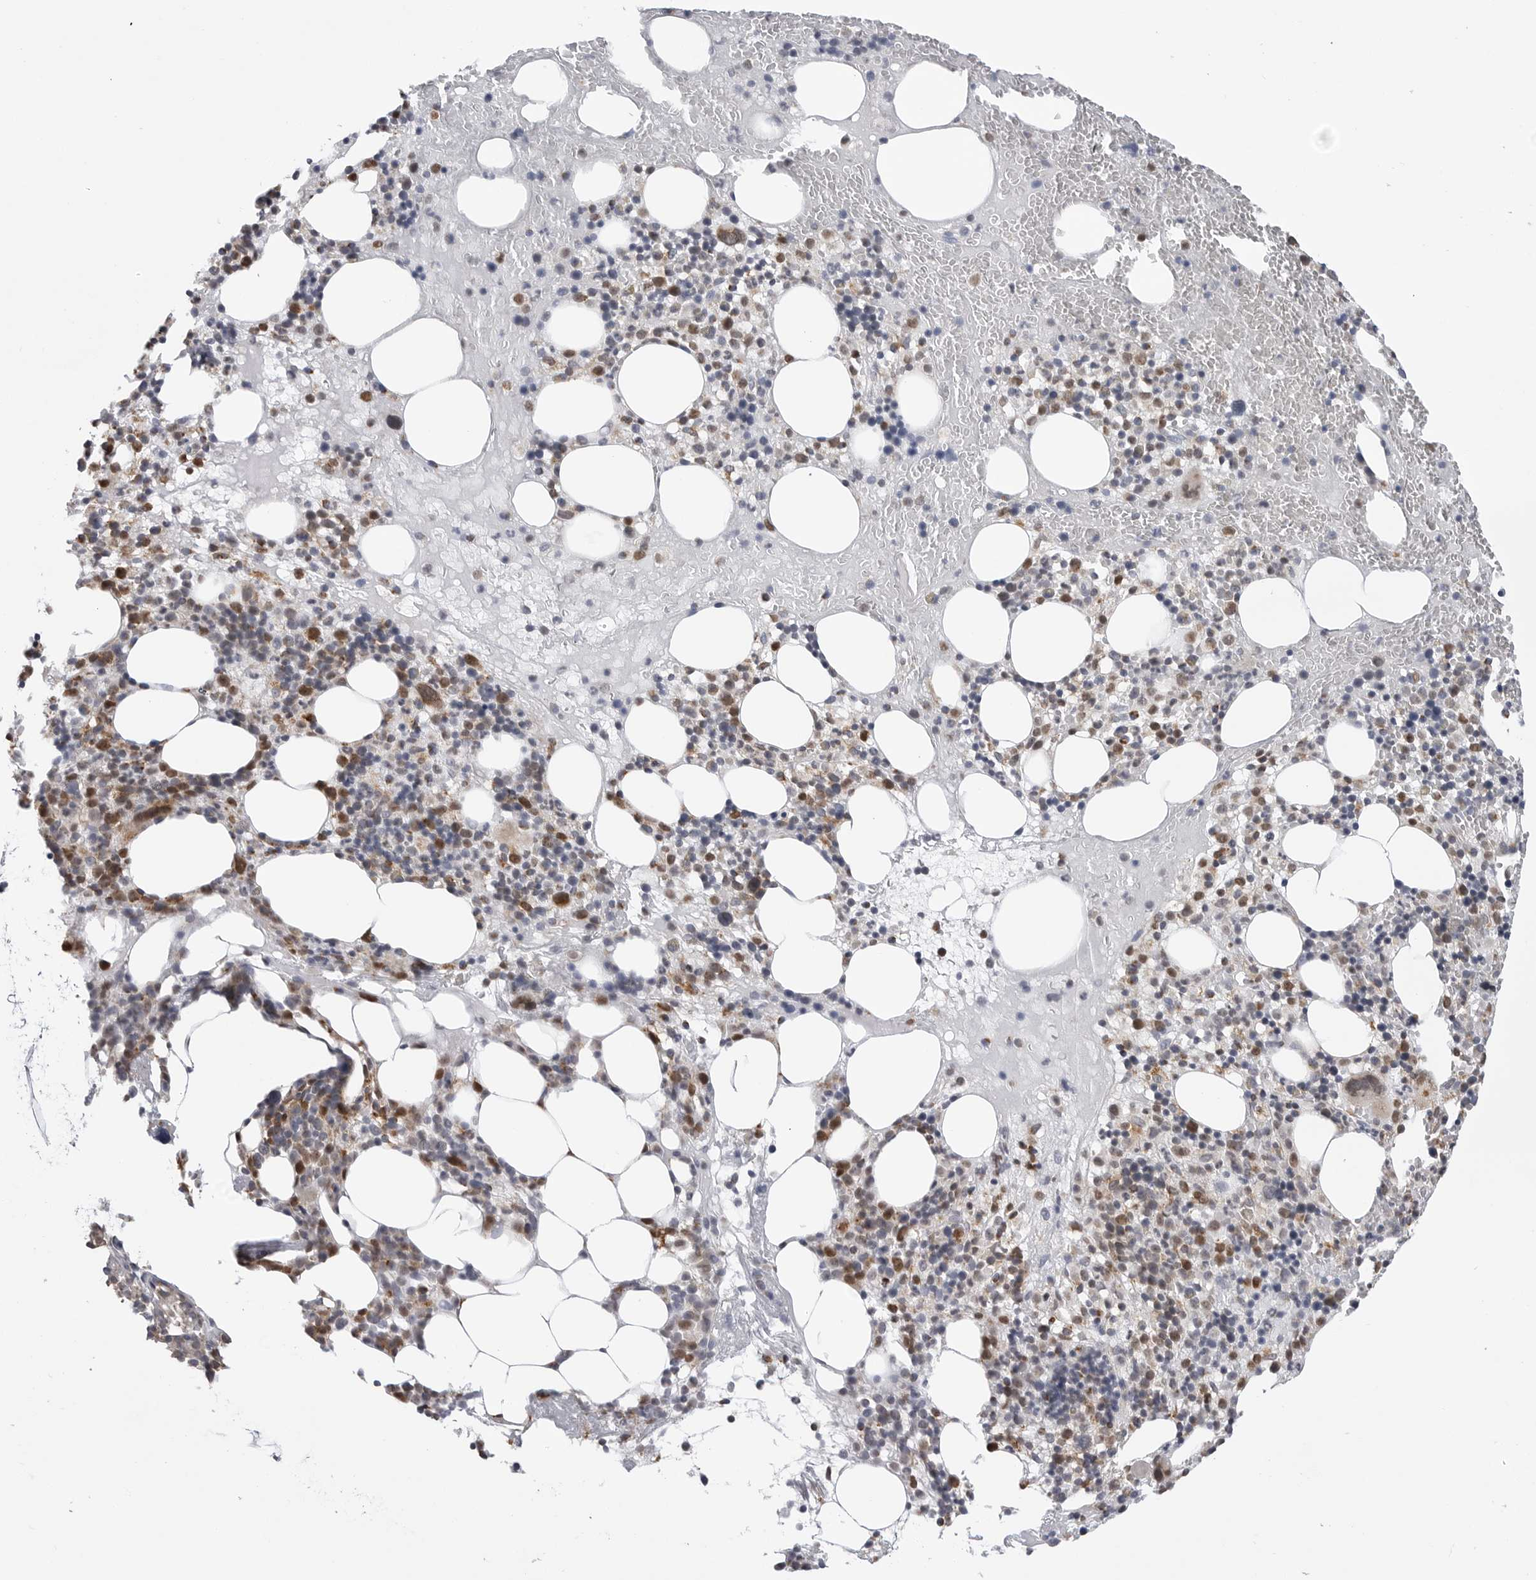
{"staining": {"intensity": "strong", "quantity": "<25%", "location": "cytoplasmic/membranous,nuclear"}, "tissue": "bone marrow", "cell_type": "Hematopoietic cells", "image_type": "normal", "snomed": [{"axis": "morphology", "description": "Normal tissue, NOS"}, {"axis": "morphology", "description": "Inflammation, NOS"}, {"axis": "topography", "description": "Bone marrow"}], "caption": "This is a photomicrograph of IHC staining of benign bone marrow, which shows strong expression in the cytoplasmic/membranous,nuclear of hematopoietic cells.", "gene": "COX5A", "patient": {"sex": "female", "age": 77}}